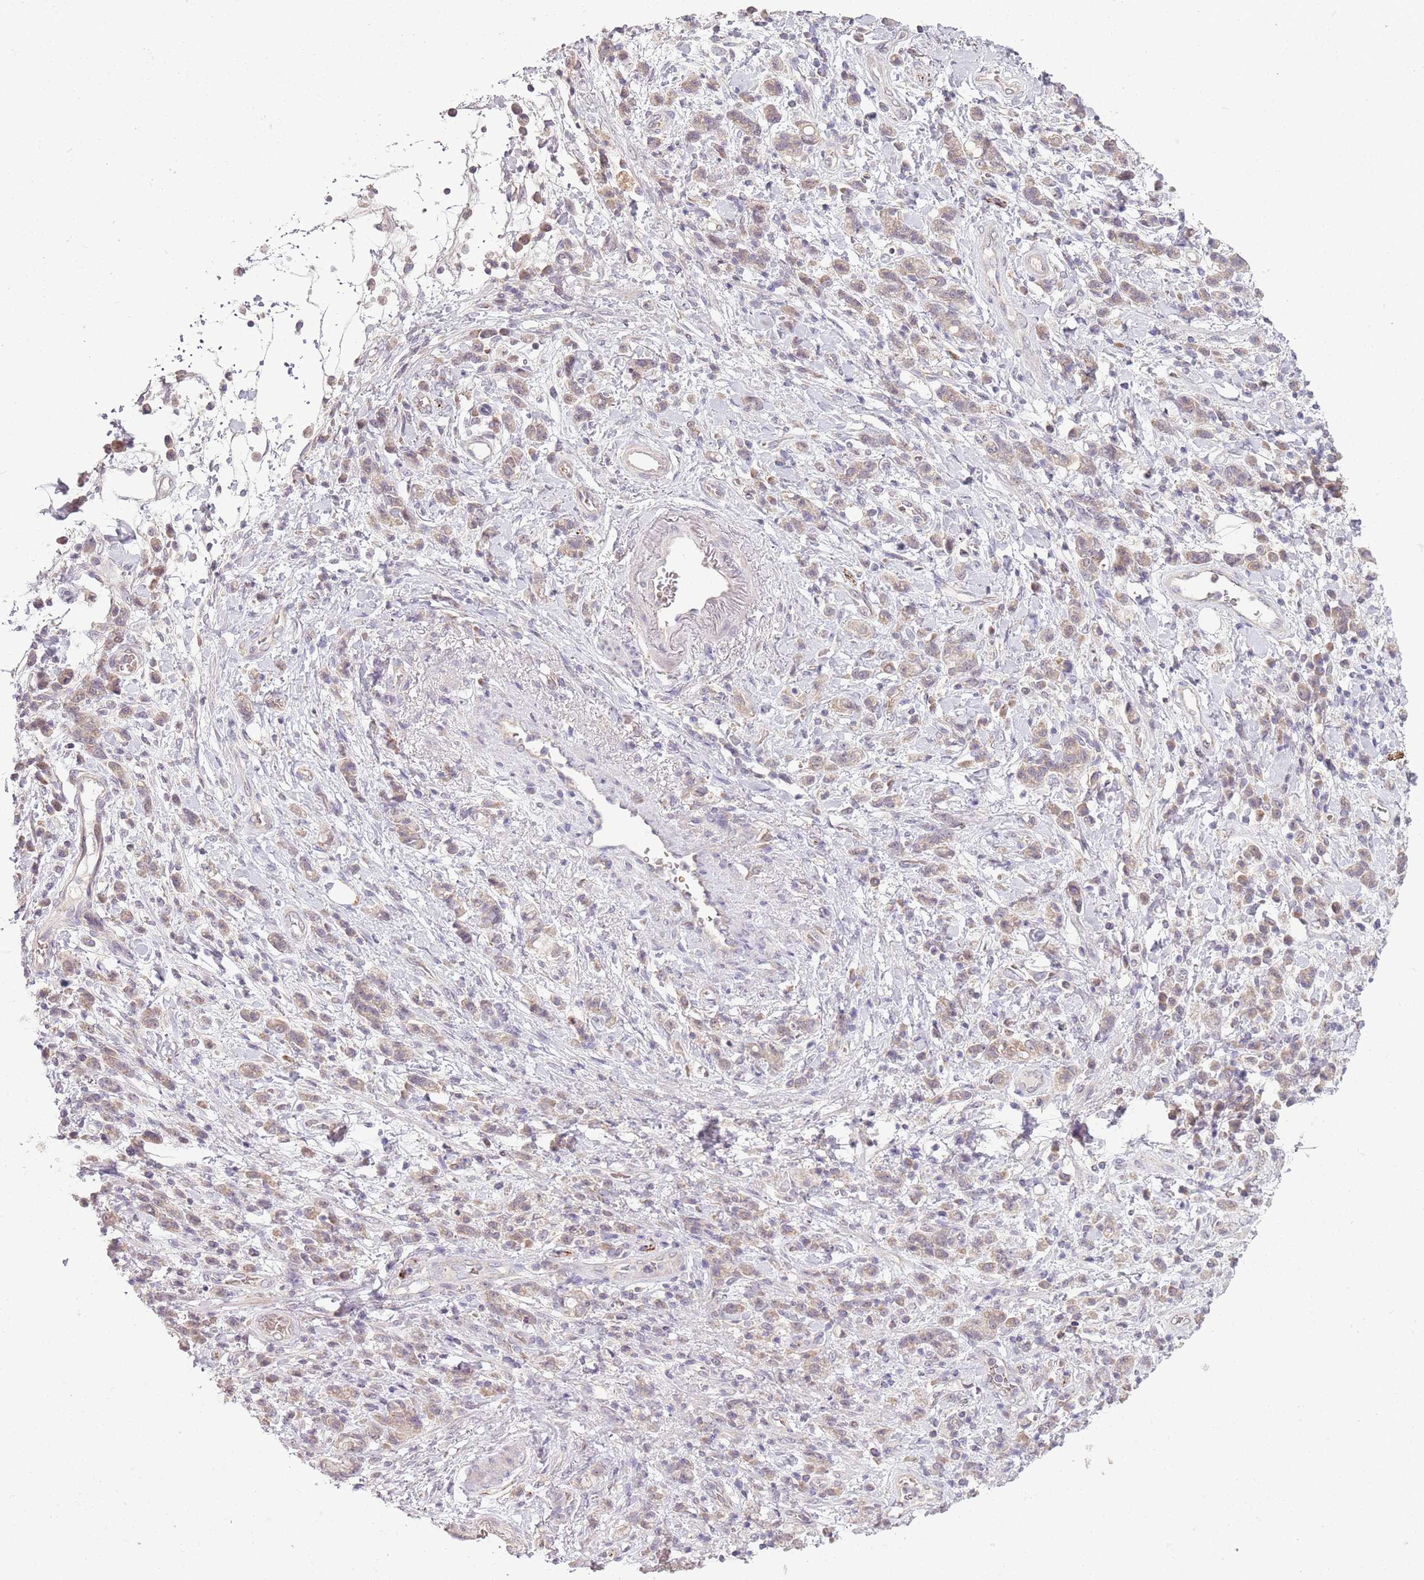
{"staining": {"intensity": "weak", "quantity": "25%-75%", "location": "cytoplasmic/membranous"}, "tissue": "stomach cancer", "cell_type": "Tumor cells", "image_type": "cancer", "snomed": [{"axis": "morphology", "description": "Adenocarcinoma, NOS"}, {"axis": "topography", "description": "Stomach"}], "caption": "Protein staining by immunohistochemistry reveals weak cytoplasmic/membranous expression in approximately 25%-75% of tumor cells in stomach adenocarcinoma.", "gene": "TEKT4", "patient": {"sex": "male", "age": 77}}